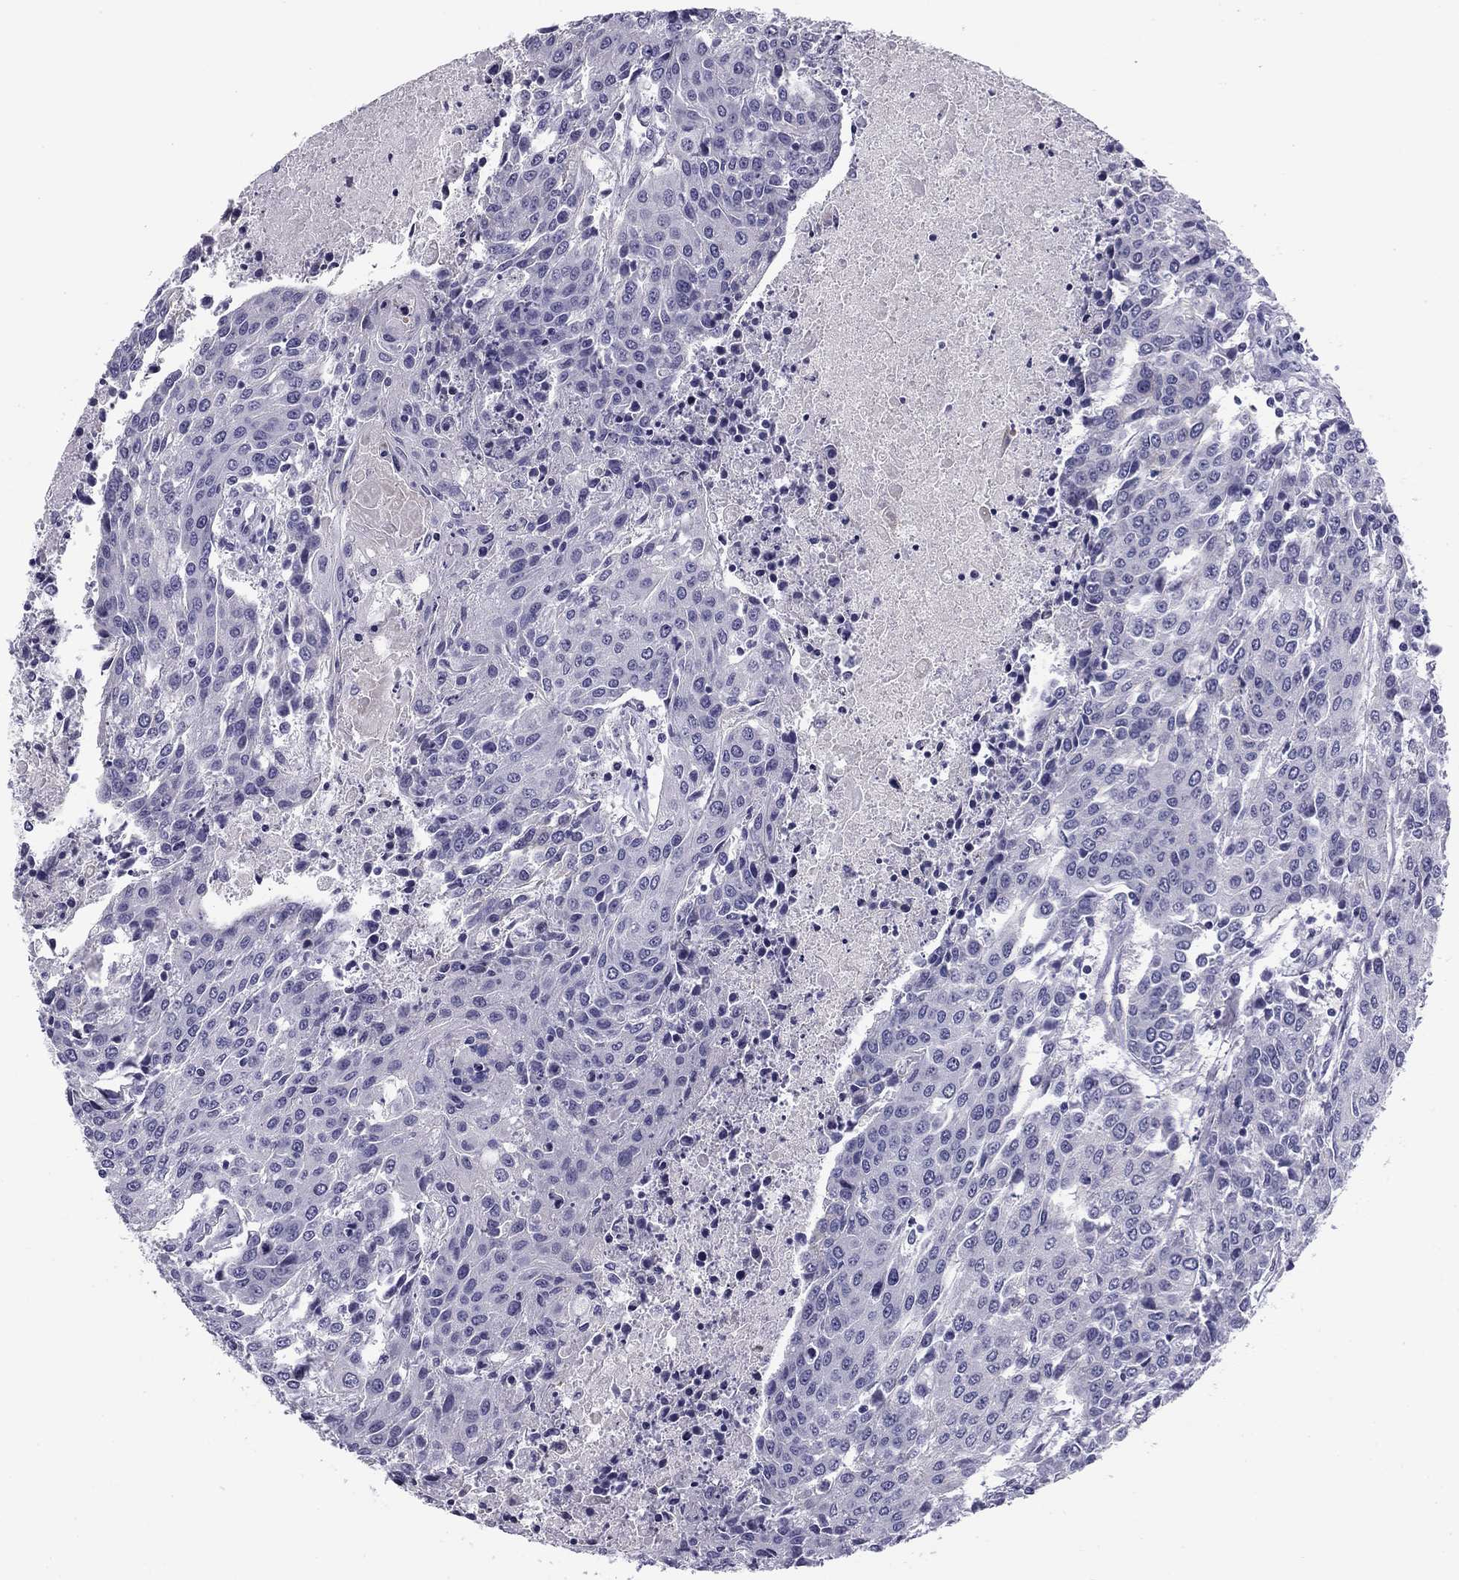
{"staining": {"intensity": "negative", "quantity": "none", "location": "none"}, "tissue": "urothelial cancer", "cell_type": "Tumor cells", "image_type": "cancer", "snomed": [{"axis": "morphology", "description": "Urothelial carcinoma, High grade"}, {"axis": "topography", "description": "Urinary bladder"}], "caption": "Histopathology image shows no protein positivity in tumor cells of urothelial cancer tissue.", "gene": "FLNC", "patient": {"sex": "female", "age": 85}}